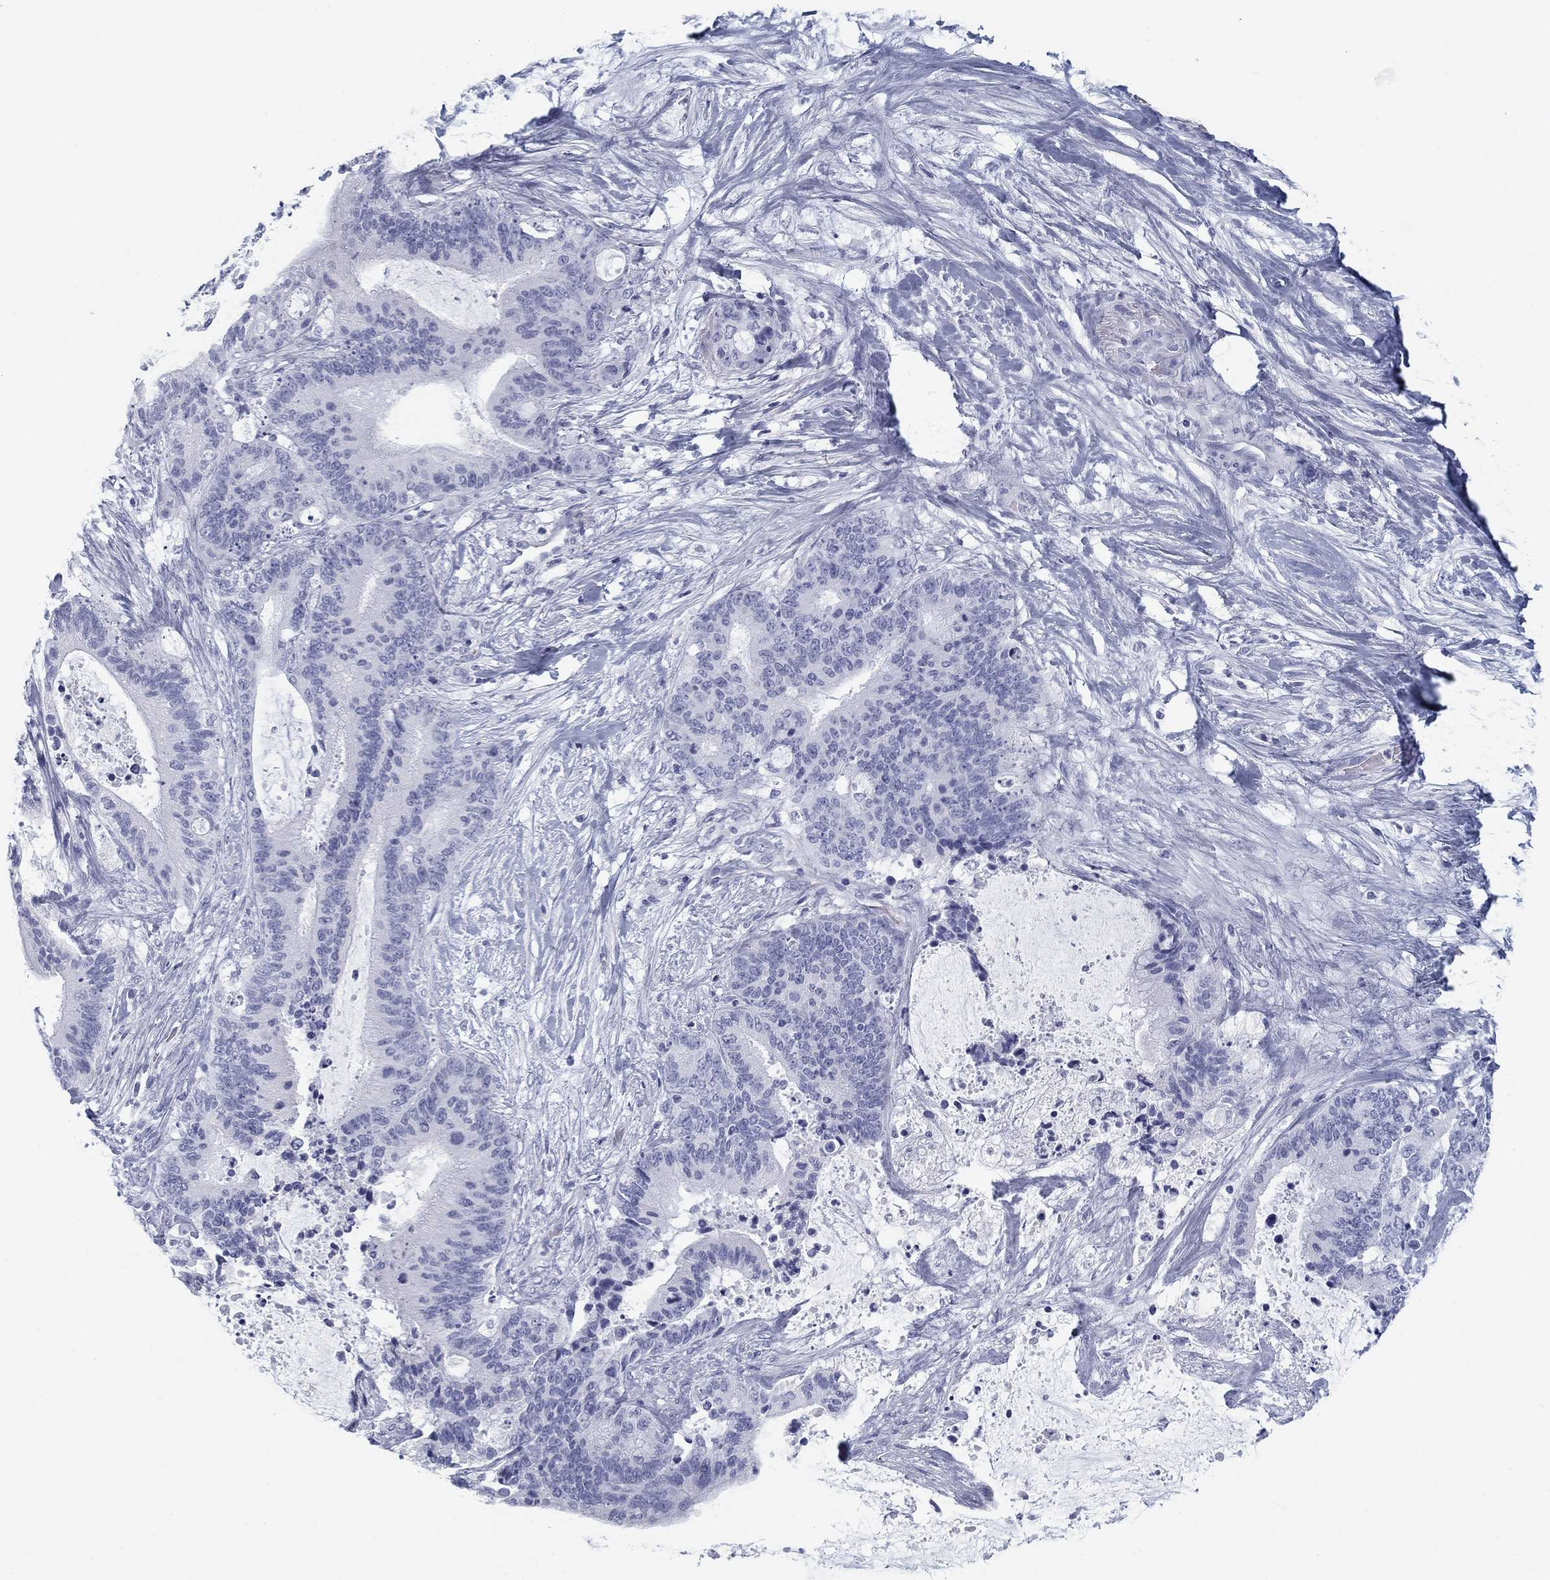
{"staining": {"intensity": "negative", "quantity": "none", "location": "none"}, "tissue": "liver cancer", "cell_type": "Tumor cells", "image_type": "cancer", "snomed": [{"axis": "morphology", "description": "Cholangiocarcinoma"}, {"axis": "topography", "description": "Liver"}], "caption": "Photomicrograph shows no significant protein expression in tumor cells of liver cancer (cholangiocarcinoma). The staining was performed using DAB (3,3'-diaminobenzidine) to visualize the protein expression in brown, while the nuclei were stained in blue with hematoxylin (Magnification: 20x).", "gene": "CALB1", "patient": {"sex": "female", "age": 73}}